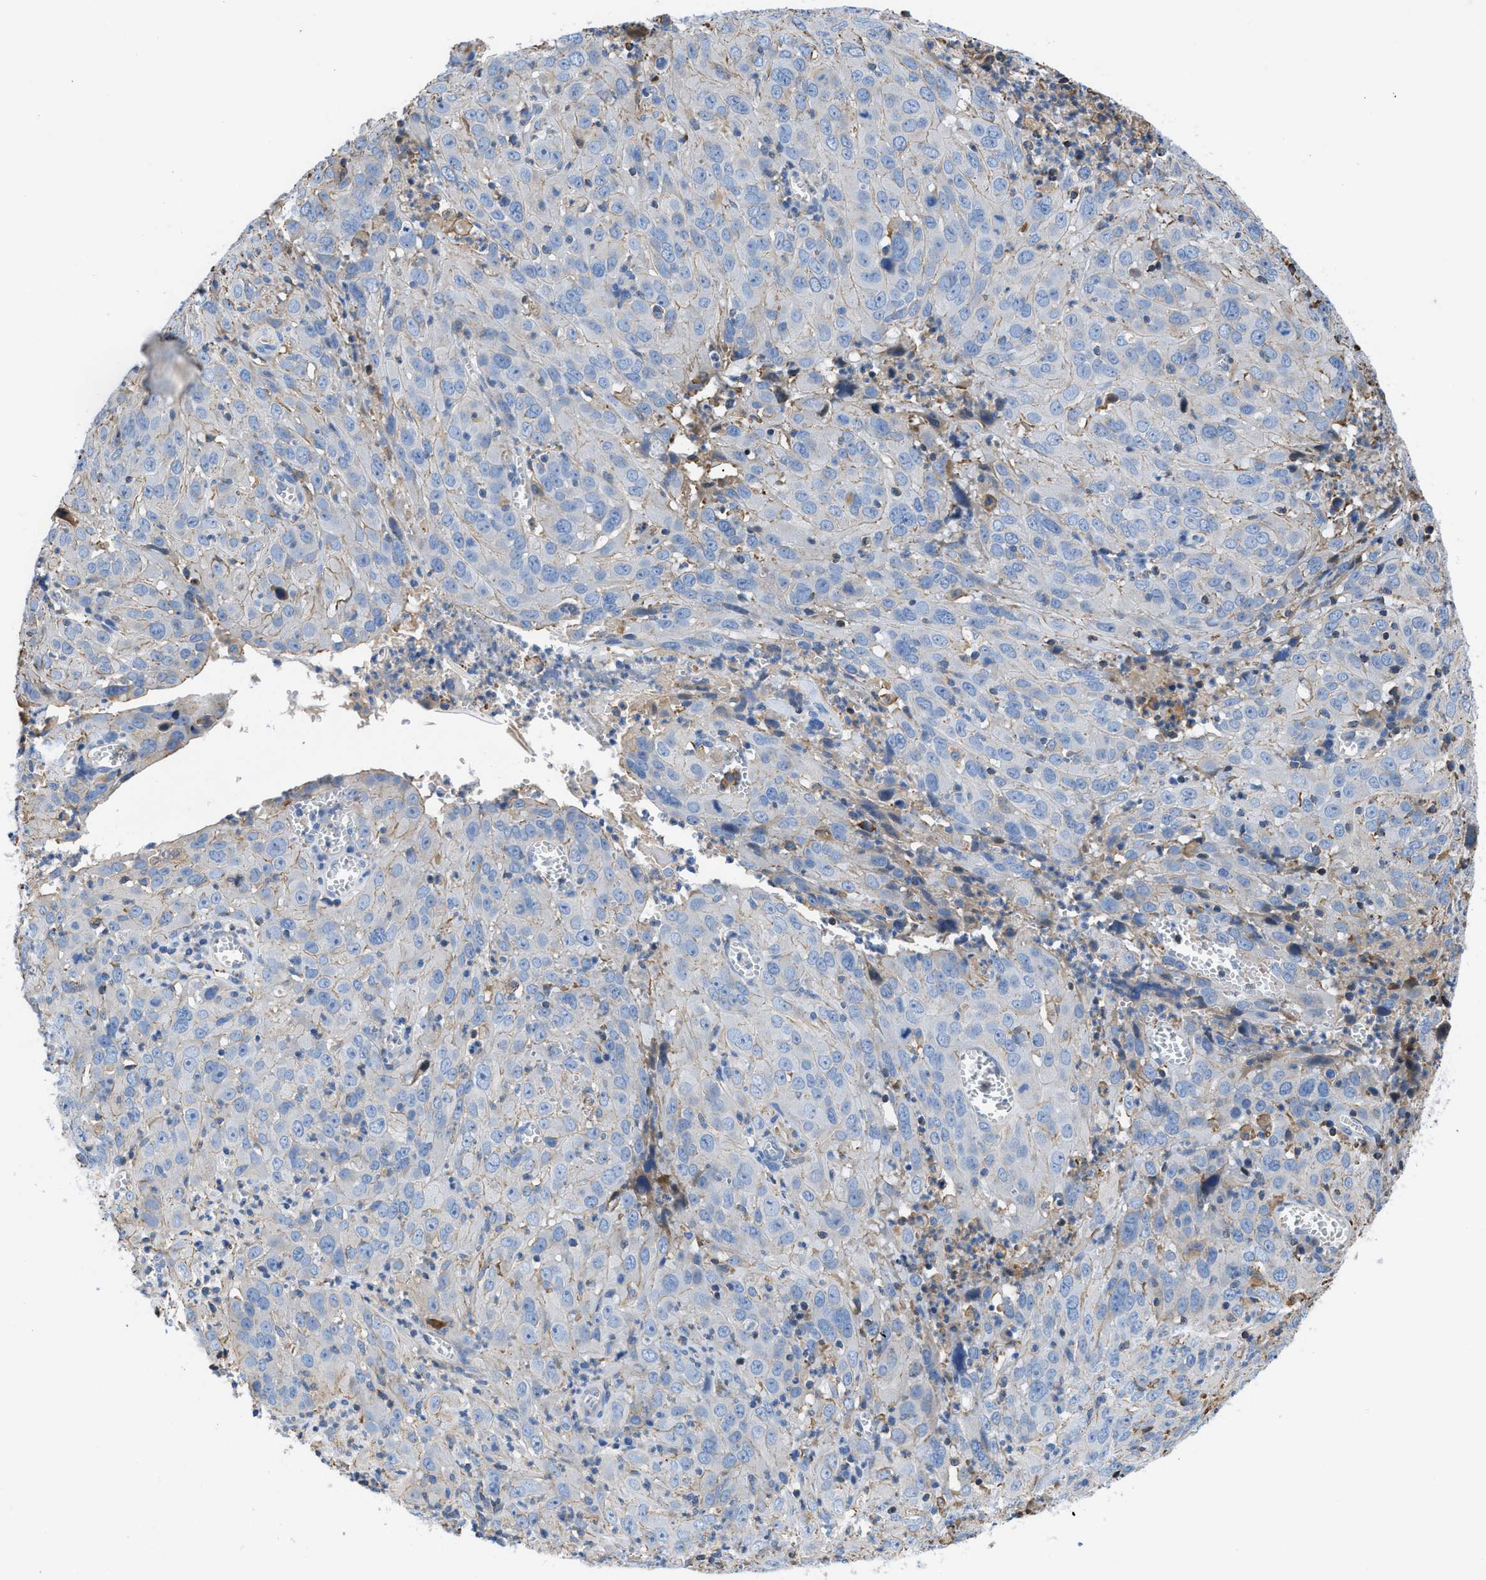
{"staining": {"intensity": "negative", "quantity": "none", "location": "none"}, "tissue": "cervical cancer", "cell_type": "Tumor cells", "image_type": "cancer", "snomed": [{"axis": "morphology", "description": "Squamous cell carcinoma, NOS"}, {"axis": "topography", "description": "Cervix"}], "caption": "Immunohistochemistry image of cervical squamous cell carcinoma stained for a protein (brown), which demonstrates no positivity in tumor cells.", "gene": "ATP6V0D1", "patient": {"sex": "female", "age": 32}}